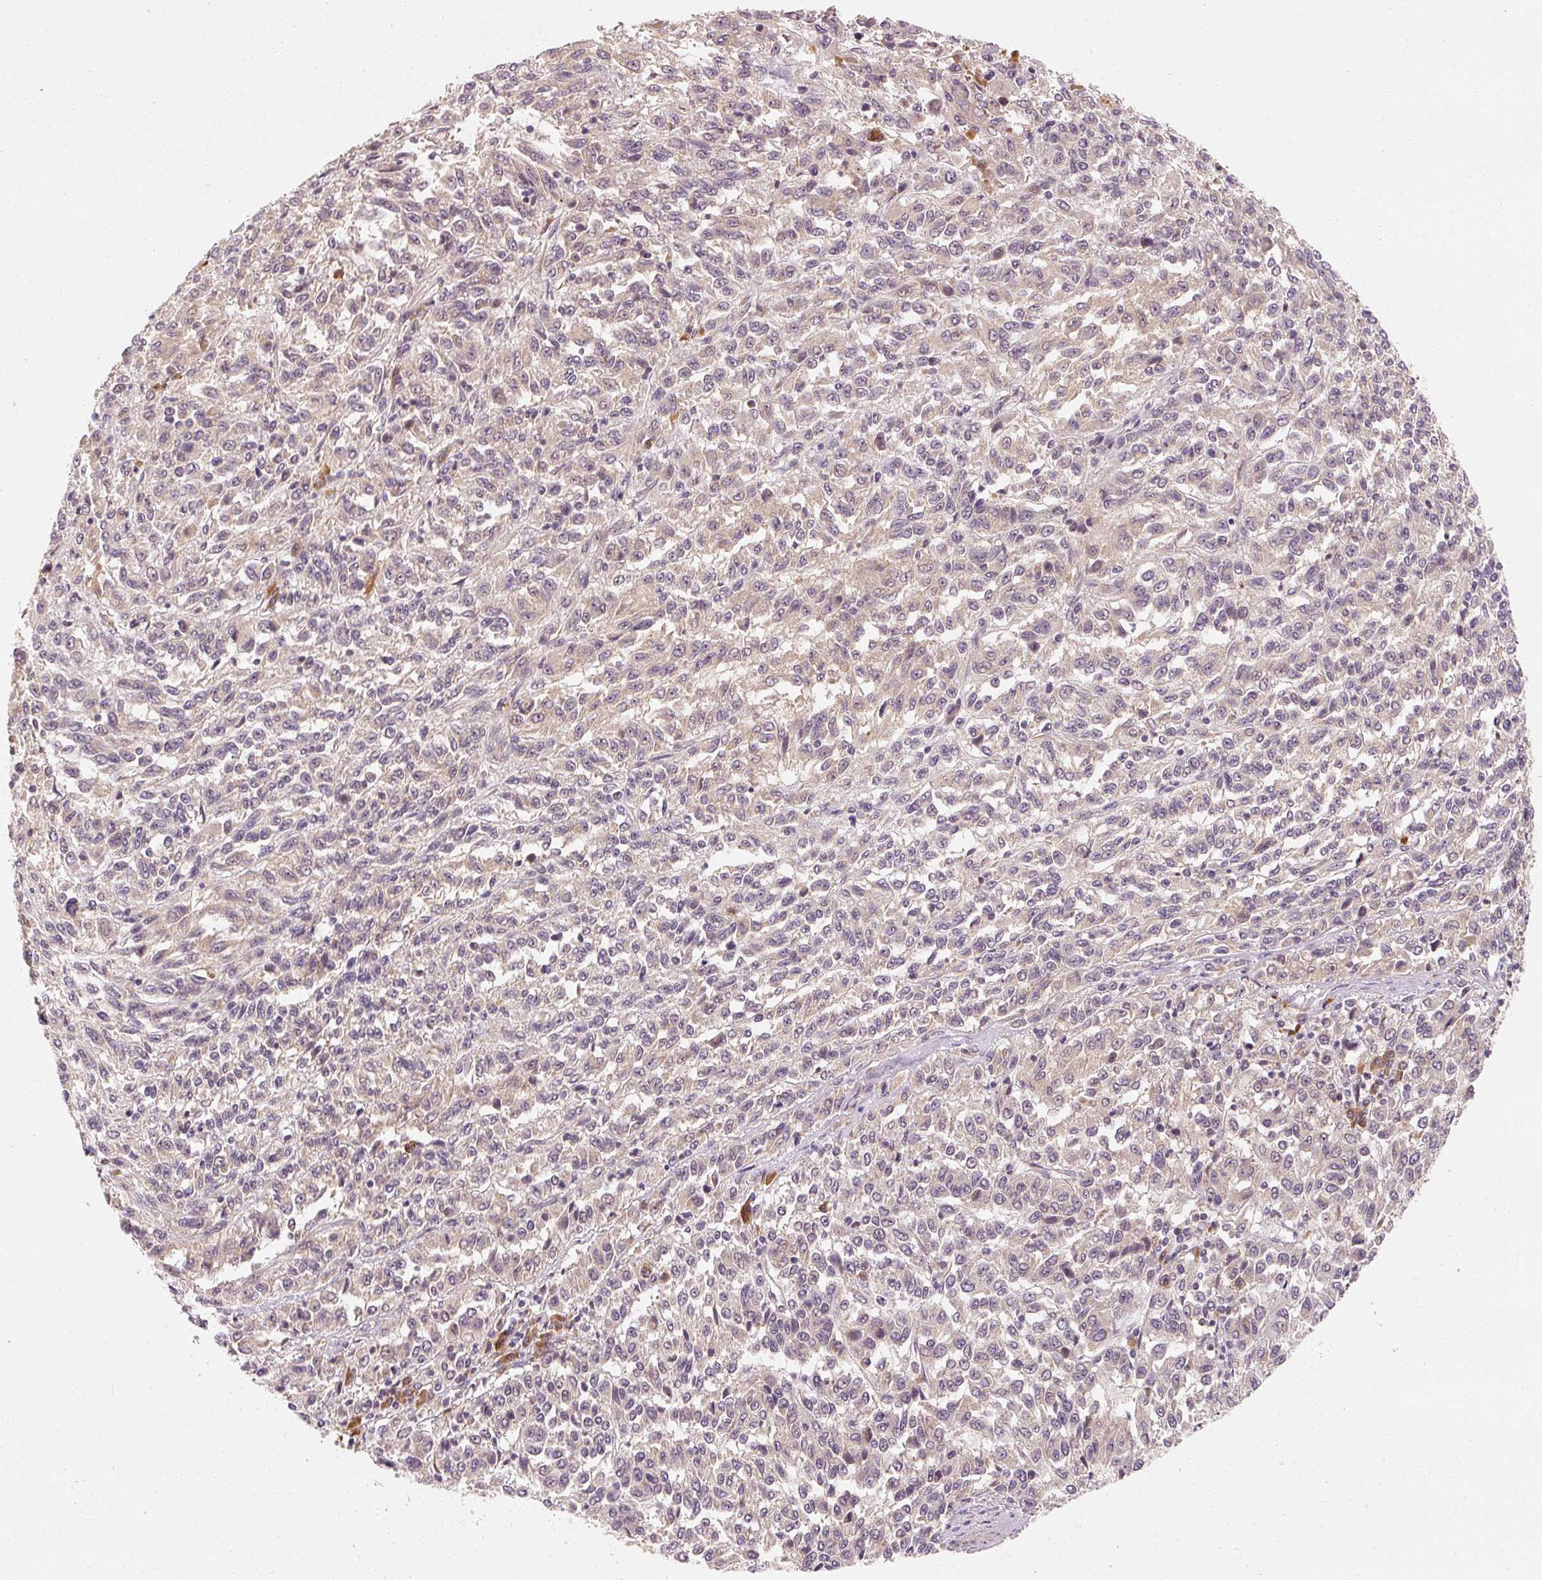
{"staining": {"intensity": "negative", "quantity": "none", "location": "none"}, "tissue": "melanoma", "cell_type": "Tumor cells", "image_type": "cancer", "snomed": [{"axis": "morphology", "description": "Malignant melanoma, Metastatic site"}, {"axis": "topography", "description": "Lung"}], "caption": "Photomicrograph shows no significant protein positivity in tumor cells of melanoma. The staining was performed using DAB (3,3'-diaminobenzidine) to visualize the protein expression in brown, while the nuclei were stained in blue with hematoxylin (Magnification: 20x).", "gene": "EEF1A2", "patient": {"sex": "male", "age": 64}}